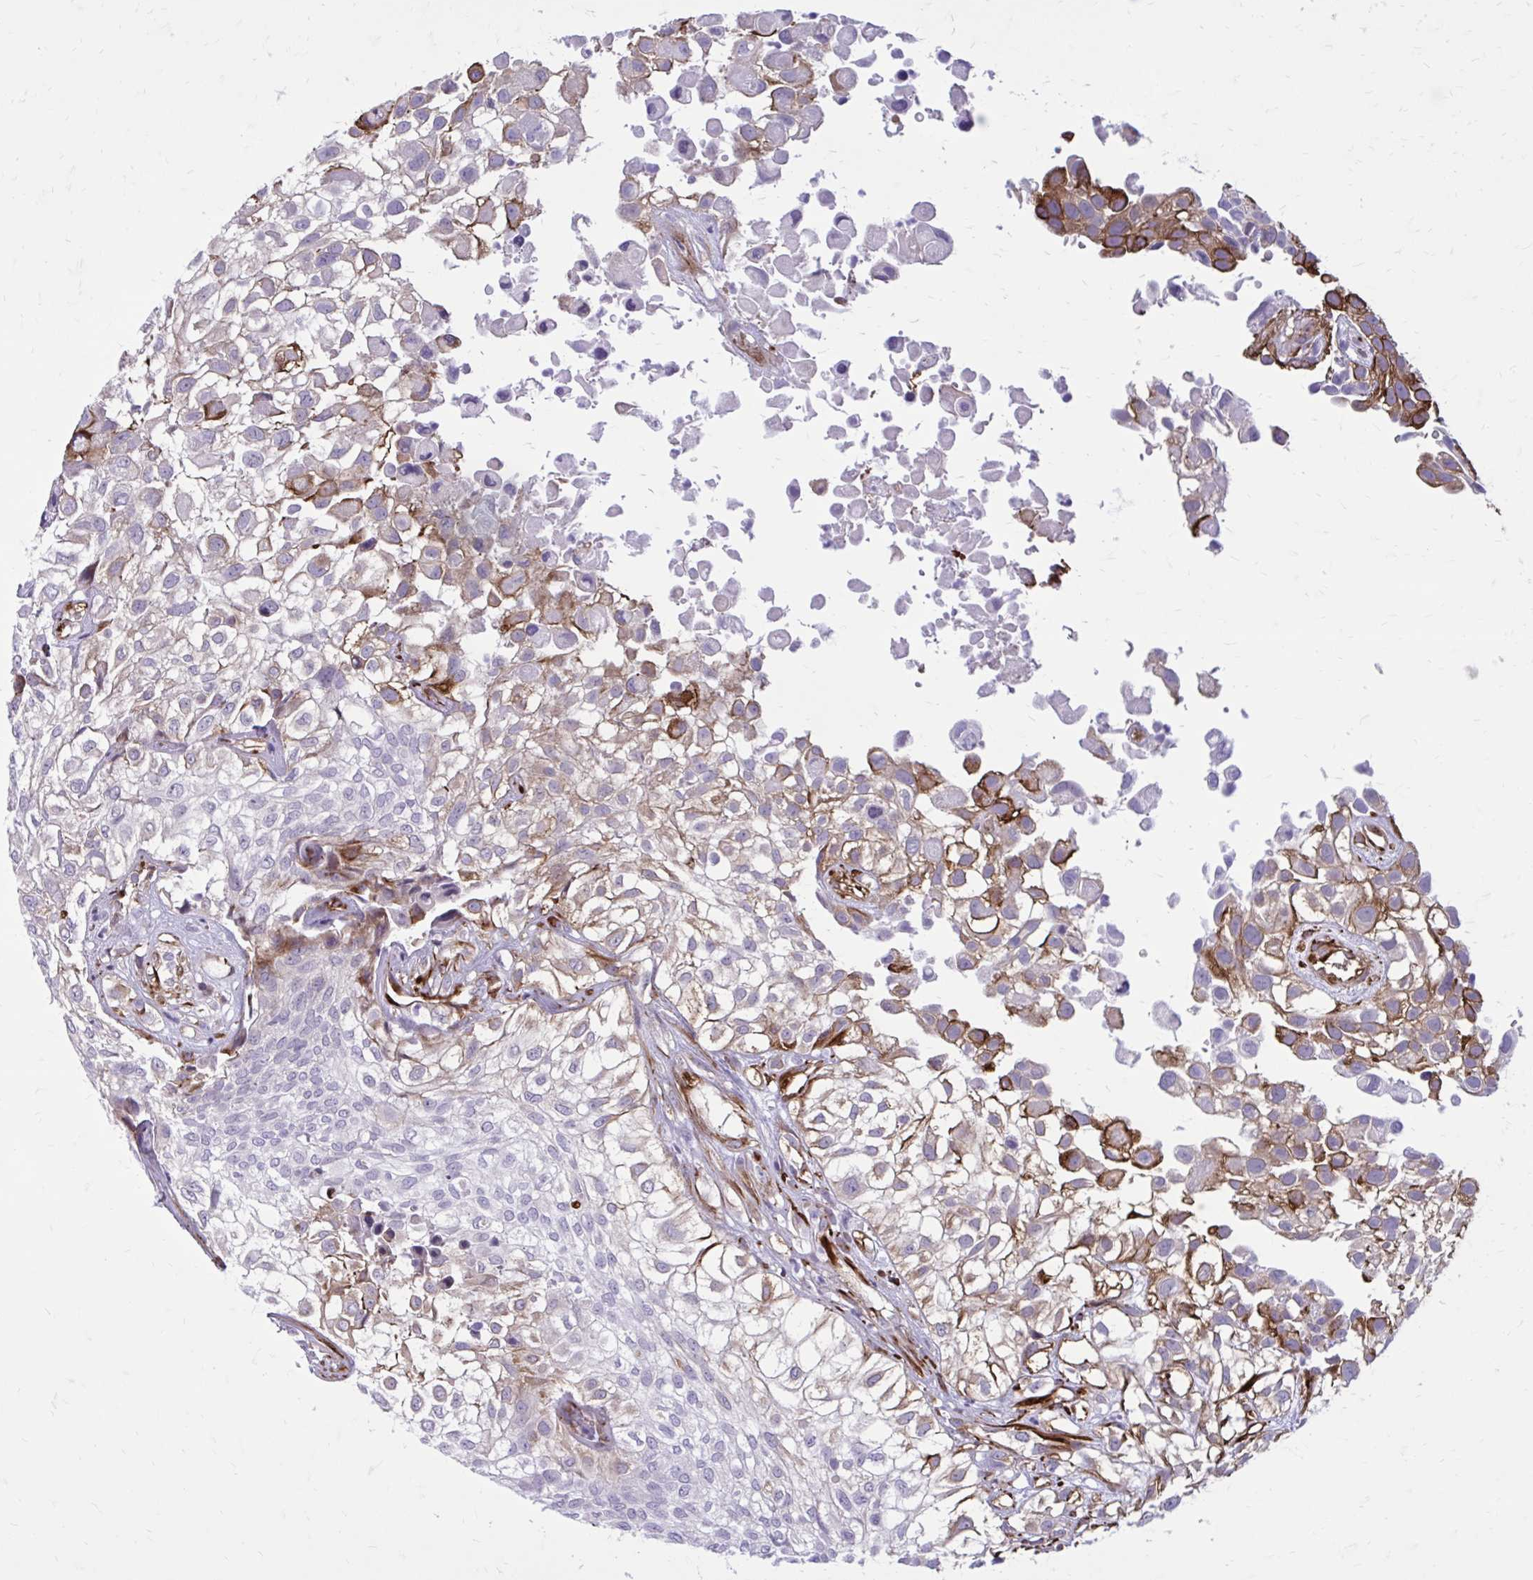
{"staining": {"intensity": "moderate", "quantity": "<25%", "location": "cytoplasmic/membranous"}, "tissue": "urothelial cancer", "cell_type": "Tumor cells", "image_type": "cancer", "snomed": [{"axis": "morphology", "description": "Urothelial carcinoma, High grade"}, {"axis": "topography", "description": "Urinary bladder"}], "caption": "Immunohistochemical staining of human high-grade urothelial carcinoma displays low levels of moderate cytoplasmic/membranous protein expression in about <25% of tumor cells. Ihc stains the protein of interest in brown and the nuclei are stained blue.", "gene": "BEND5", "patient": {"sex": "male", "age": 56}}